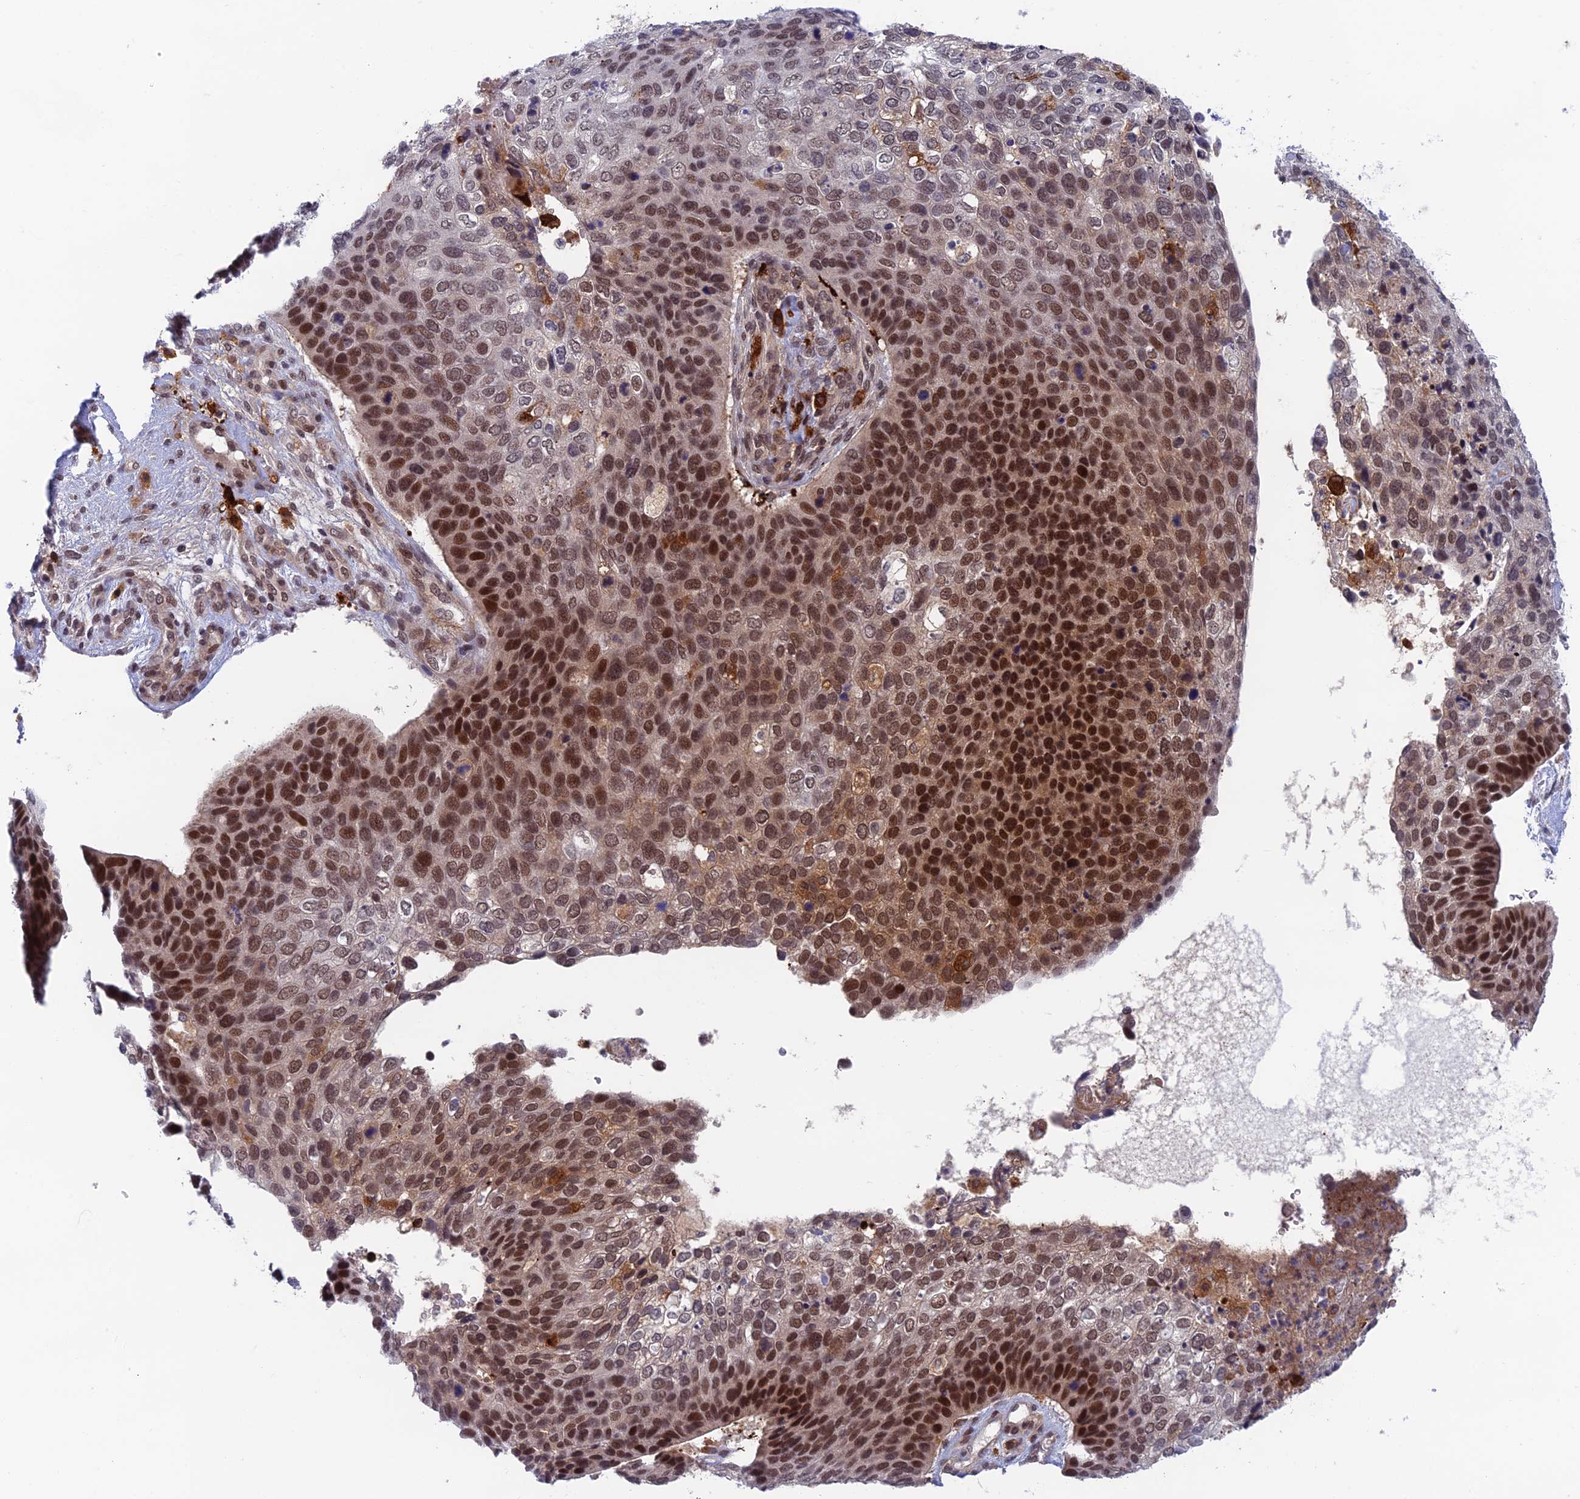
{"staining": {"intensity": "strong", "quantity": "25%-75%", "location": "nuclear"}, "tissue": "skin cancer", "cell_type": "Tumor cells", "image_type": "cancer", "snomed": [{"axis": "morphology", "description": "Basal cell carcinoma"}, {"axis": "topography", "description": "Skin"}], "caption": "Skin cancer (basal cell carcinoma) stained for a protein (brown) exhibits strong nuclear positive positivity in about 25%-75% of tumor cells.", "gene": "NSMCE1", "patient": {"sex": "female", "age": 74}}